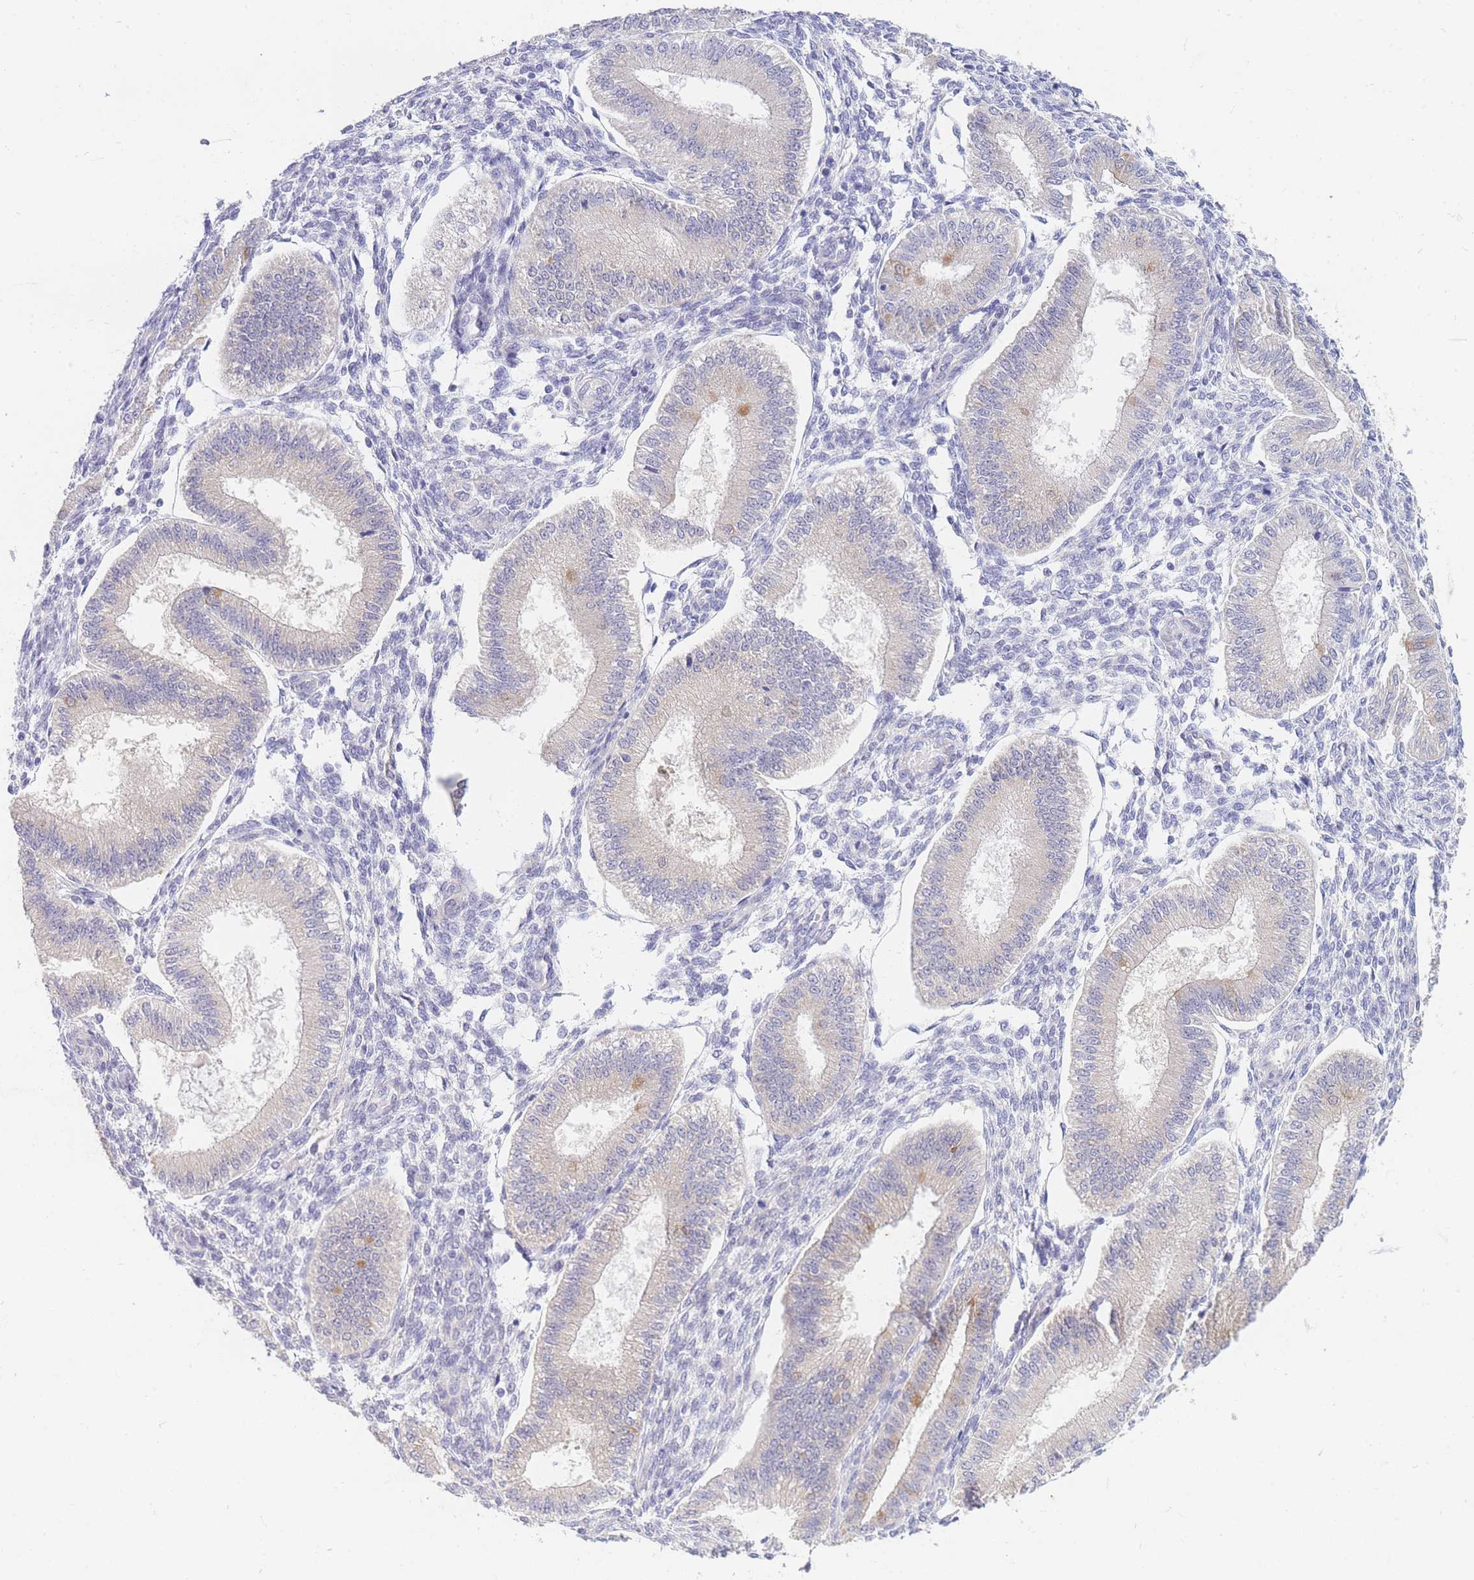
{"staining": {"intensity": "negative", "quantity": "none", "location": "none"}, "tissue": "endometrium", "cell_type": "Cells in endometrial stroma", "image_type": "normal", "snomed": [{"axis": "morphology", "description": "Normal tissue, NOS"}, {"axis": "topography", "description": "Endometrium"}], "caption": "Immunohistochemistry image of normal endometrium: endometrium stained with DAB demonstrates no significant protein expression in cells in endometrial stroma. The staining was performed using DAB (3,3'-diaminobenzidine) to visualize the protein expression in brown, while the nuclei were stained in blue with hematoxylin (Magnification: 20x).", "gene": "SUGT1", "patient": {"sex": "female", "age": 39}}